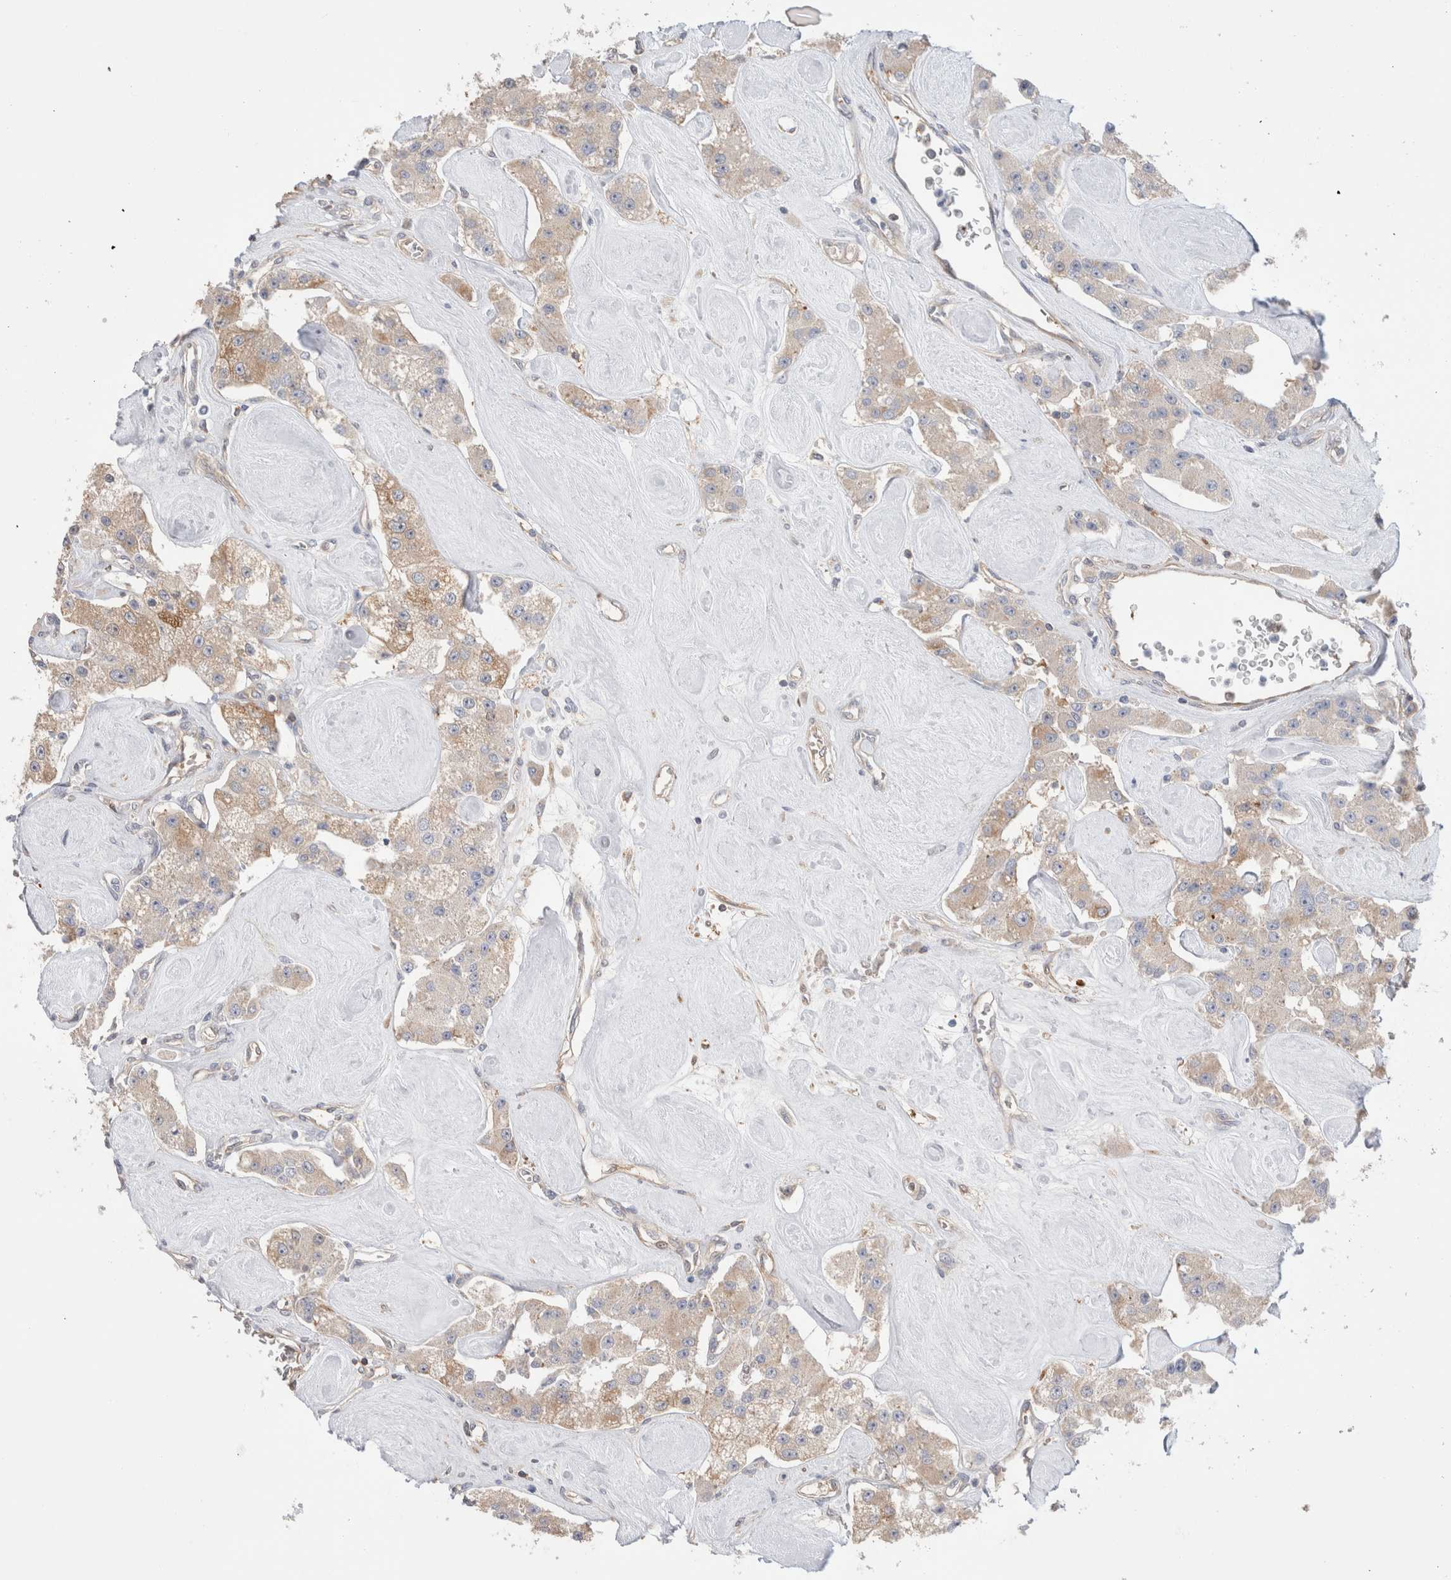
{"staining": {"intensity": "weak", "quantity": ">75%", "location": "cytoplasmic/membranous"}, "tissue": "carcinoid", "cell_type": "Tumor cells", "image_type": "cancer", "snomed": [{"axis": "morphology", "description": "Carcinoid, malignant, NOS"}, {"axis": "topography", "description": "Pancreas"}], "caption": "This image reveals immunohistochemistry staining of malignant carcinoid, with low weak cytoplasmic/membranous positivity in about >75% of tumor cells.", "gene": "CAPN2", "patient": {"sex": "male", "age": 41}}